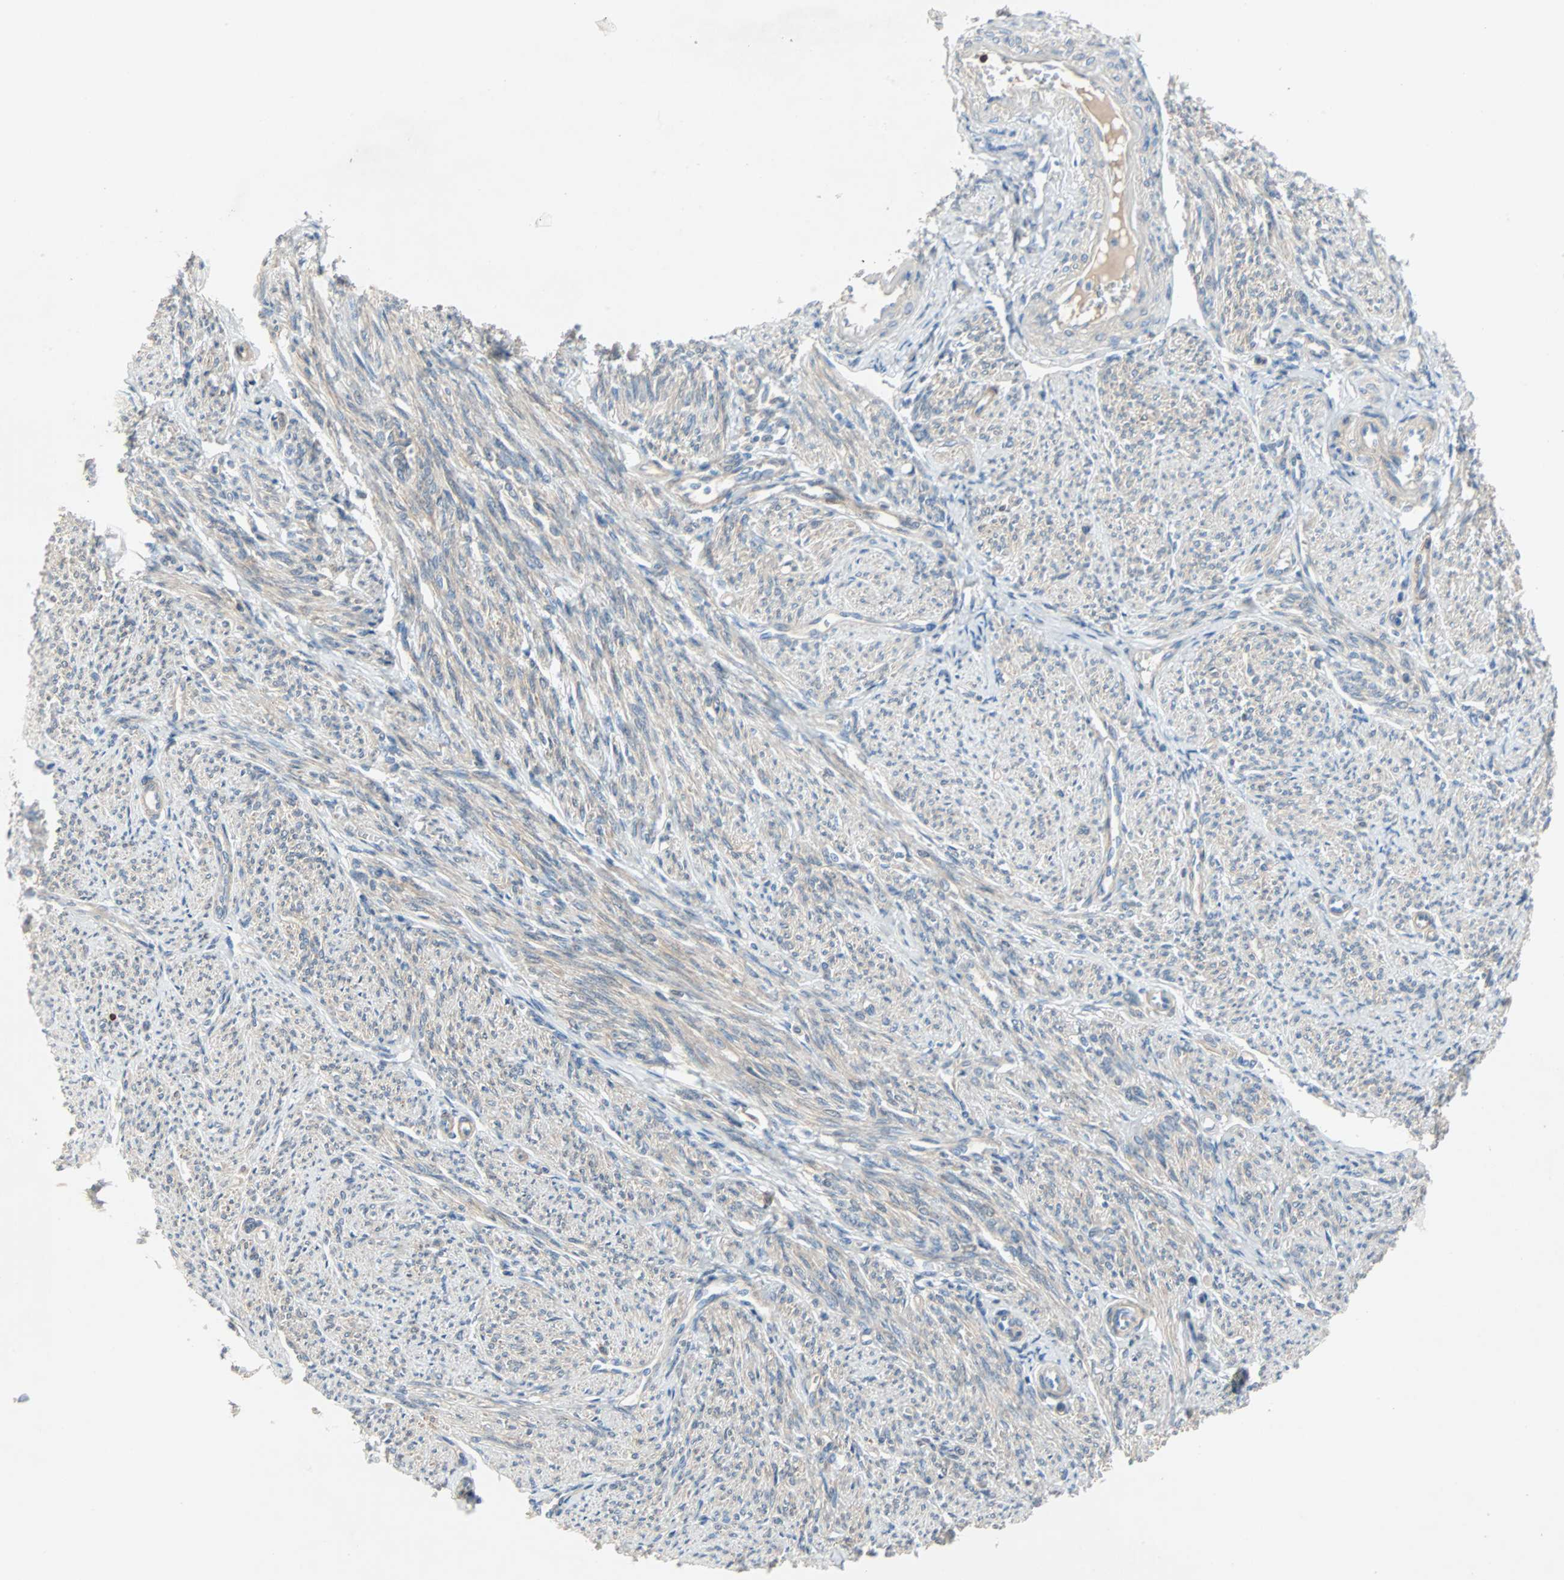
{"staining": {"intensity": "weak", "quantity": "25%-75%", "location": "cytoplasmic/membranous"}, "tissue": "smooth muscle", "cell_type": "Smooth muscle cells", "image_type": "normal", "snomed": [{"axis": "morphology", "description": "Normal tissue, NOS"}, {"axis": "topography", "description": "Smooth muscle"}], "caption": "Protein expression by immunohistochemistry displays weak cytoplasmic/membranous staining in about 25%-75% of smooth muscle cells in benign smooth muscle.", "gene": "TNFRSF12A", "patient": {"sex": "female", "age": 65}}